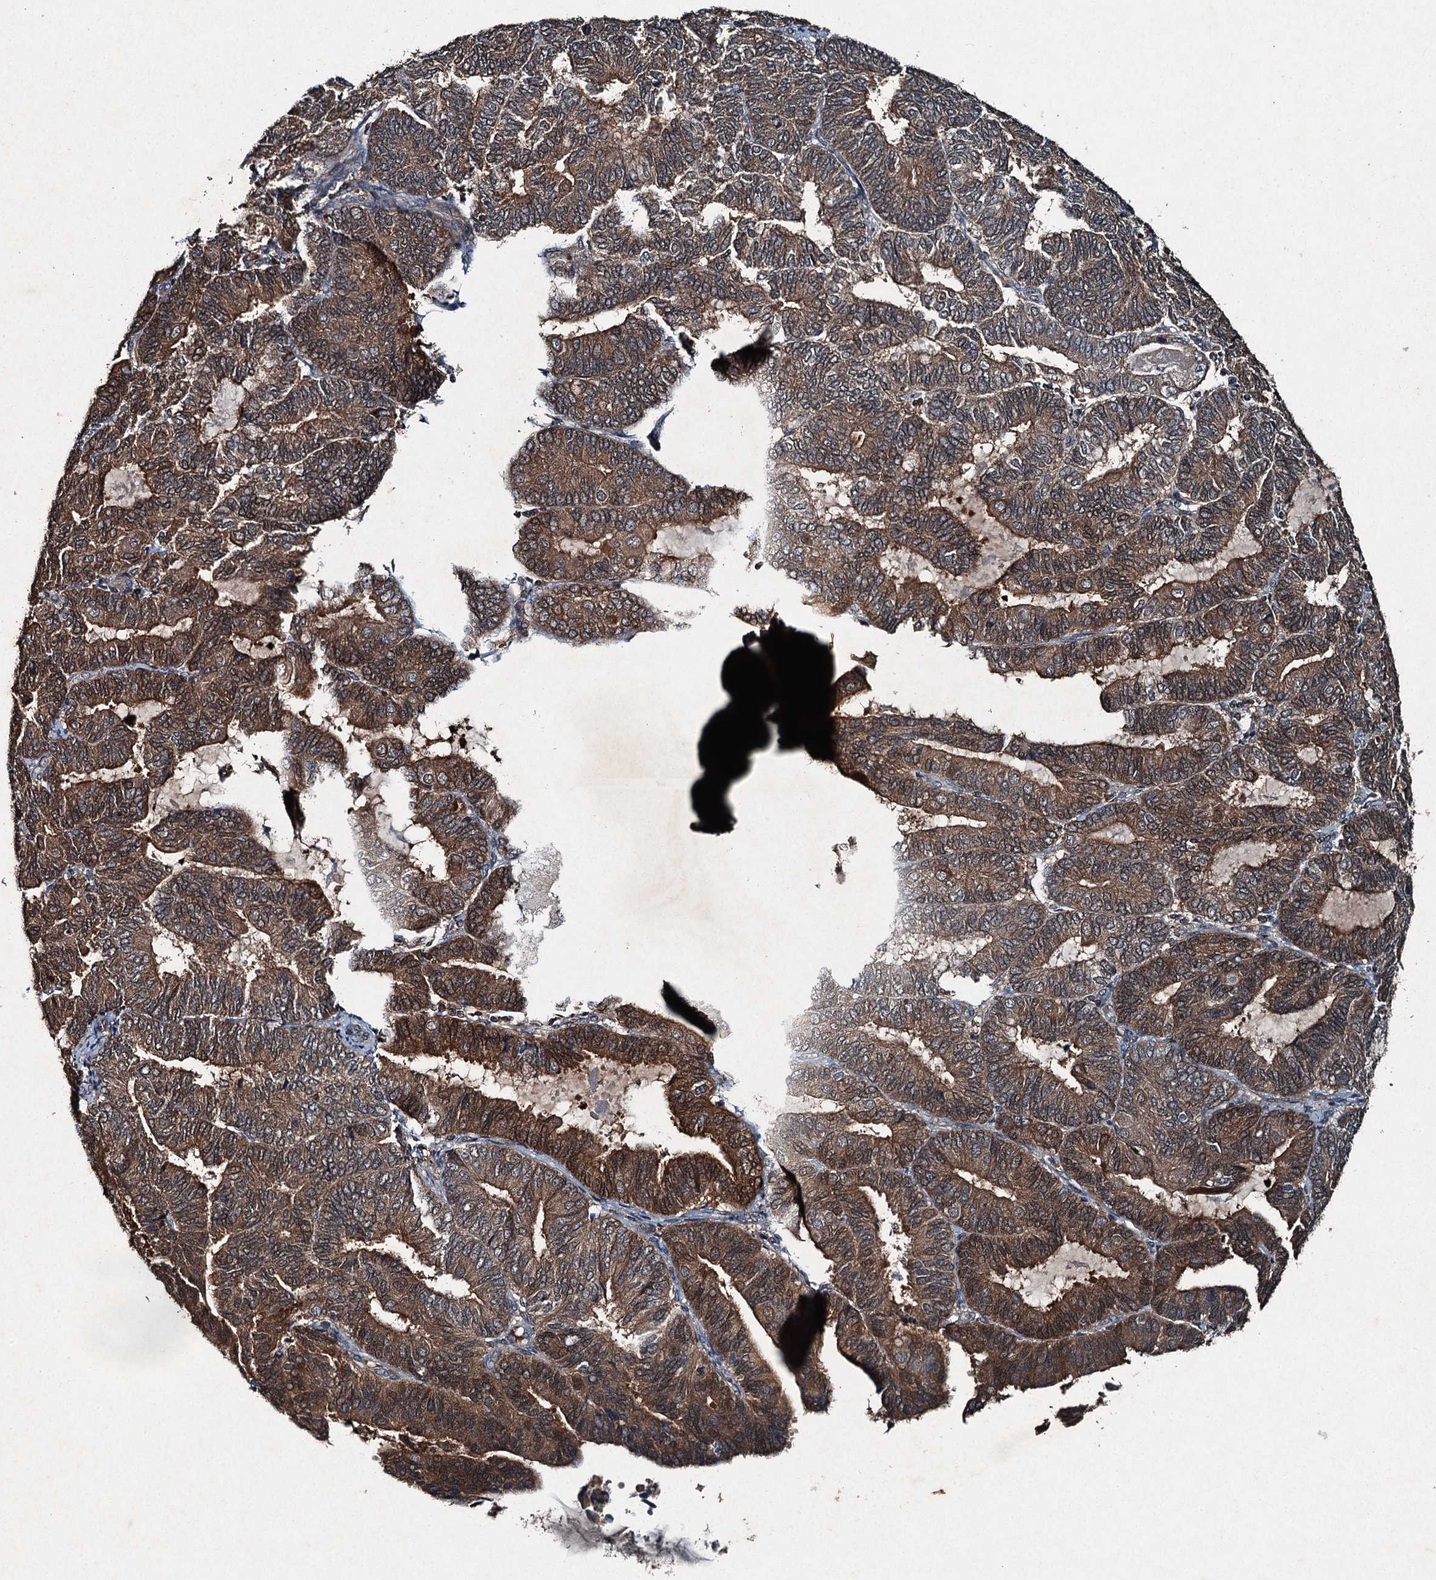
{"staining": {"intensity": "moderate", "quantity": "25%-75%", "location": "cytoplasmic/membranous,nuclear"}, "tissue": "endometrial cancer", "cell_type": "Tumor cells", "image_type": "cancer", "snomed": [{"axis": "morphology", "description": "Adenocarcinoma, NOS"}, {"axis": "topography", "description": "Endometrium"}], "caption": "Immunohistochemistry (IHC) histopathology image of human endometrial cancer (adenocarcinoma) stained for a protein (brown), which demonstrates medium levels of moderate cytoplasmic/membranous and nuclear positivity in about 25%-75% of tumor cells.", "gene": "TCTN1", "patient": {"sex": "female", "age": 81}}